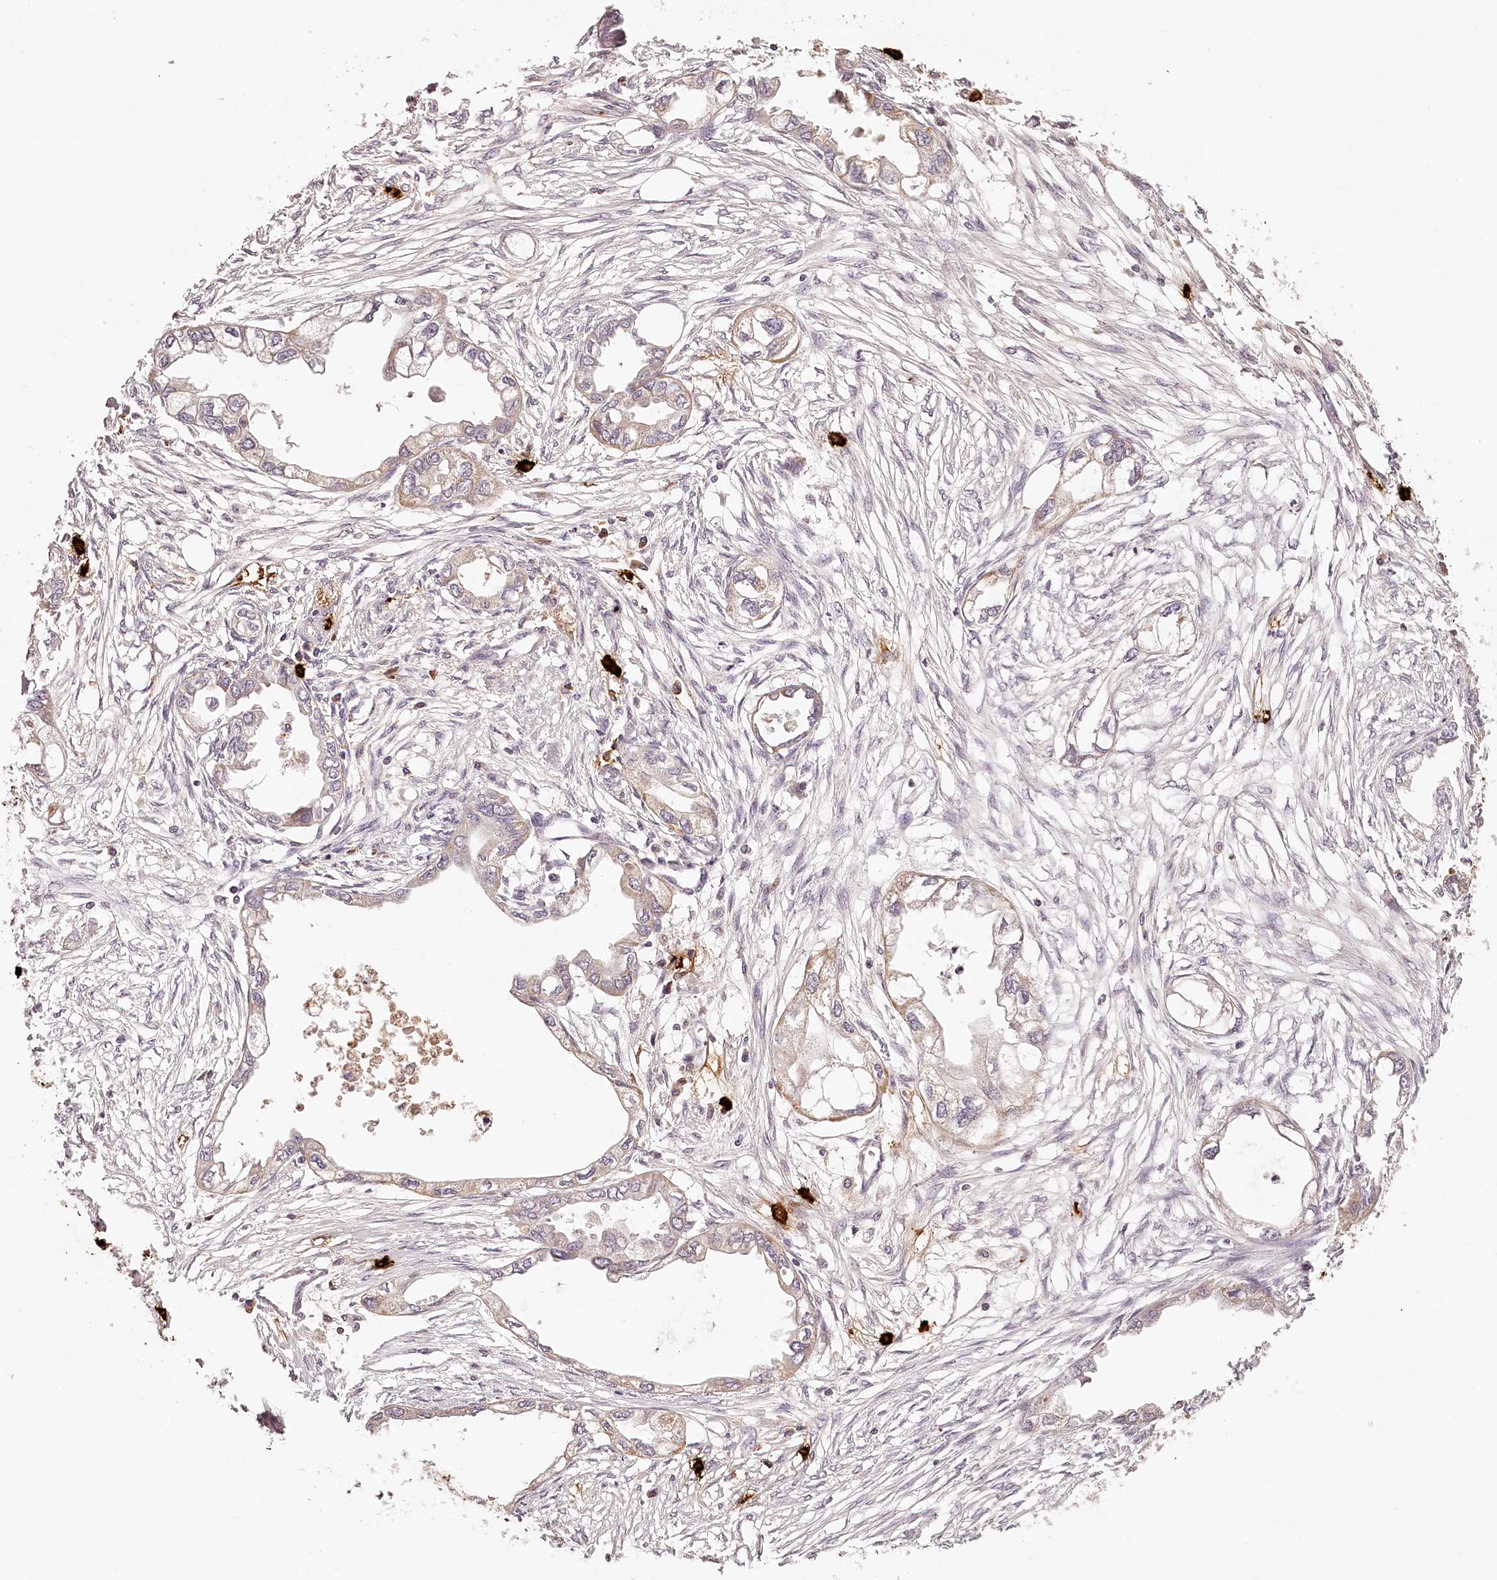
{"staining": {"intensity": "negative", "quantity": "none", "location": "none"}, "tissue": "endometrial cancer", "cell_type": "Tumor cells", "image_type": "cancer", "snomed": [{"axis": "morphology", "description": "Adenocarcinoma, NOS"}, {"axis": "morphology", "description": "Adenocarcinoma, metastatic, NOS"}, {"axis": "topography", "description": "Adipose tissue"}, {"axis": "topography", "description": "Endometrium"}], "caption": "Immunohistochemistry (IHC) of endometrial cancer (metastatic adenocarcinoma) displays no expression in tumor cells. (Immunohistochemistry, brightfield microscopy, high magnification).", "gene": "SYNGR1", "patient": {"sex": "female", "age": 67}}